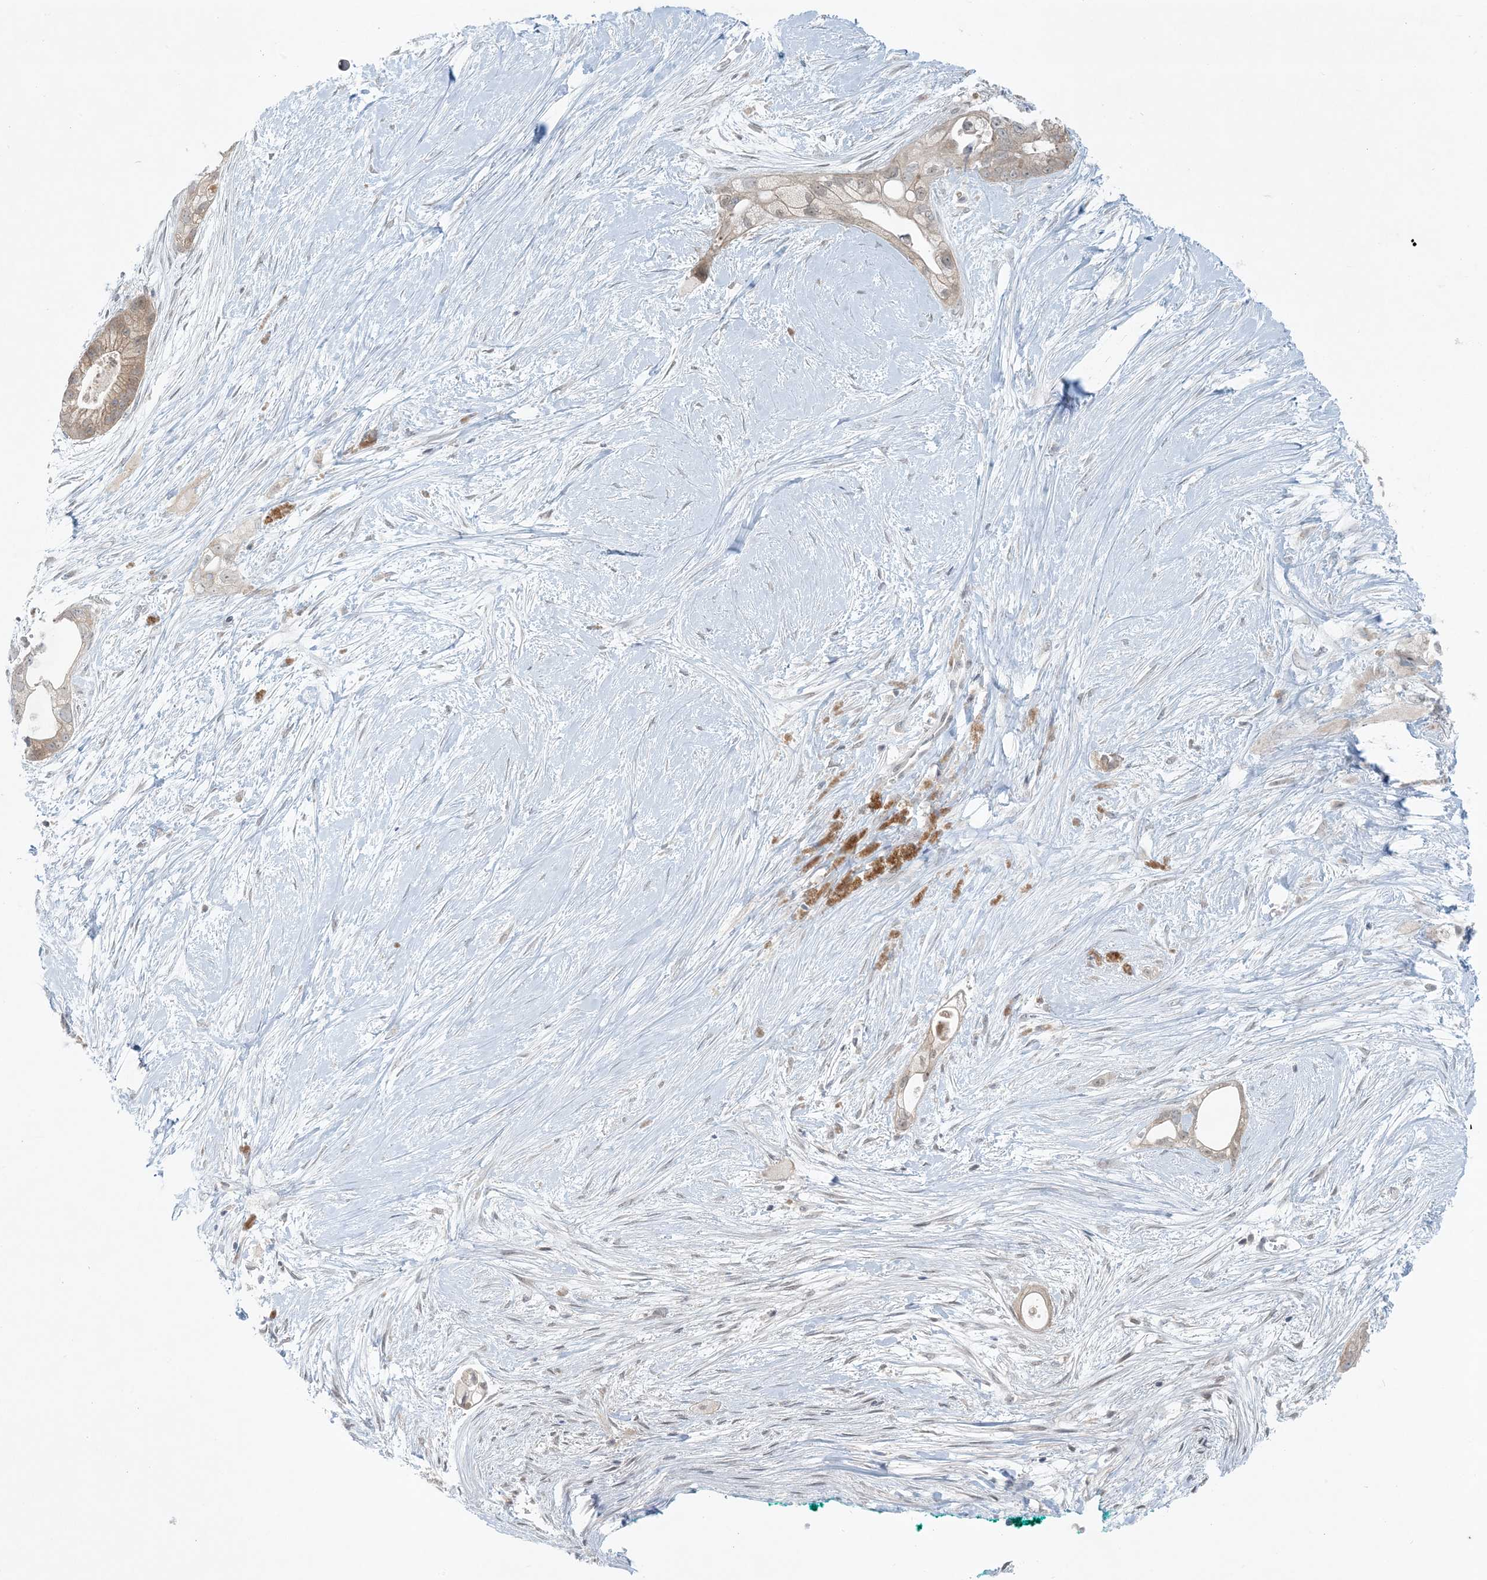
{"staining": {"intensity": "moderate", "quantity": ">75%", "location": "cytoplasmic/membranous"}, "tissue": "pancreatic cancer", "cell_type": "Tumor cells", "image_type": "cancer", "snomed": [{"axis": "morphology", "description": "Adenocarcinoma, NOS"}, {"axis": "topography", "description": "Pancreas"}], "caption": "Protein staining reveals moderate cytoplasmic/membranous positivity in about >75% of tumor cells in pancreatic cancer (adenocarcinoma).", "gene": "OBI1", "patient": {"sex": "male", "age": 53}}